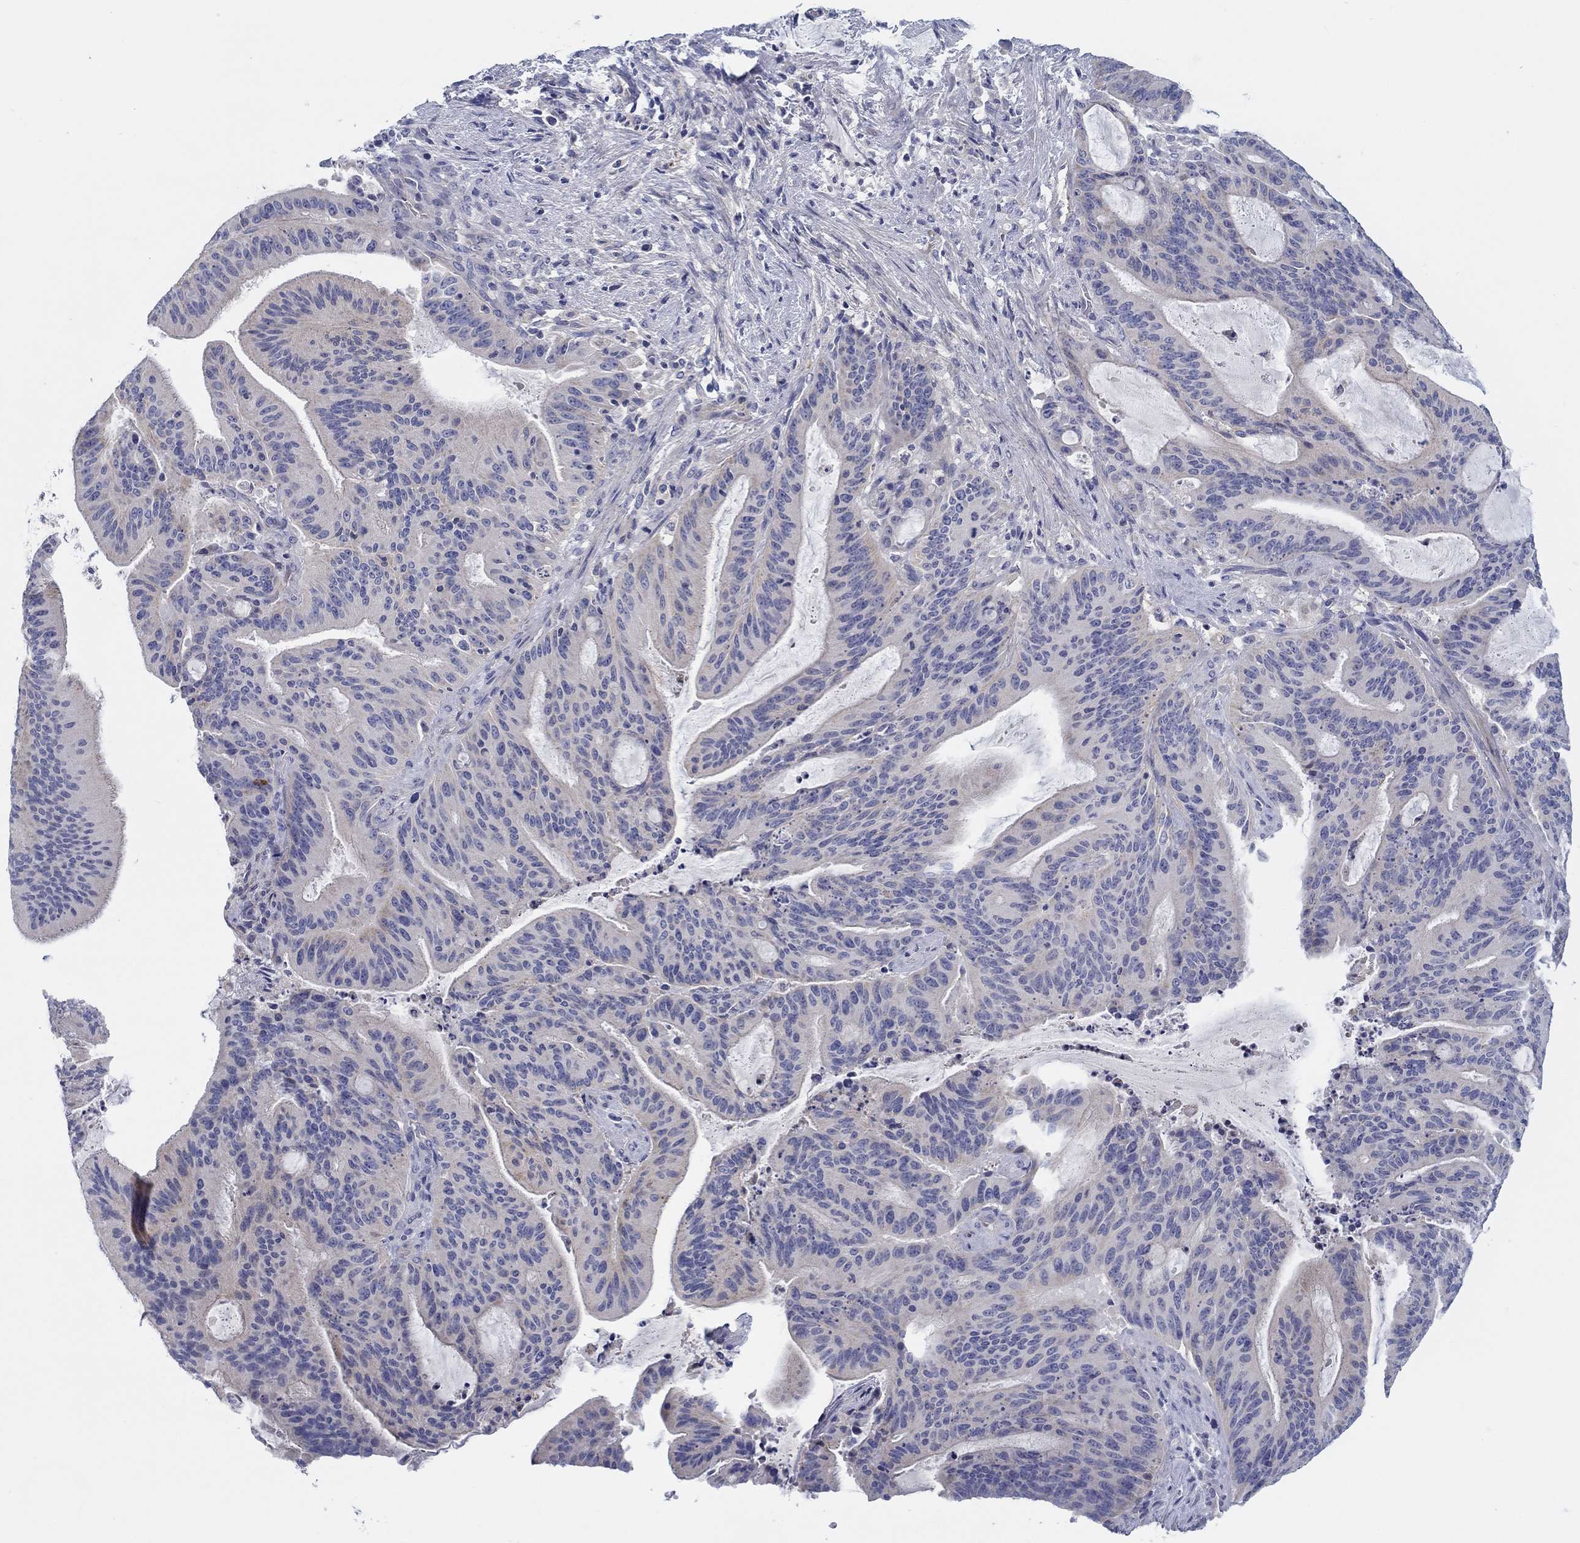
{"staining": {"intensity": "negative", "quantity": "none", "location": "none"}, "tissue": "liver cancer", "cell_type": "Tumor cells", "image_type": "cancer", "snomed": [{"axis": "morphology", "description": "Cholangiocarcinoma"}, {"axis": "topography", "description": "Liver"}], "caption": "Protein analysis of liver cancer displays no significant staining in tumor cells.", "gene": "HAPLN4", "patient": {"sex": "female", "age": 73}}